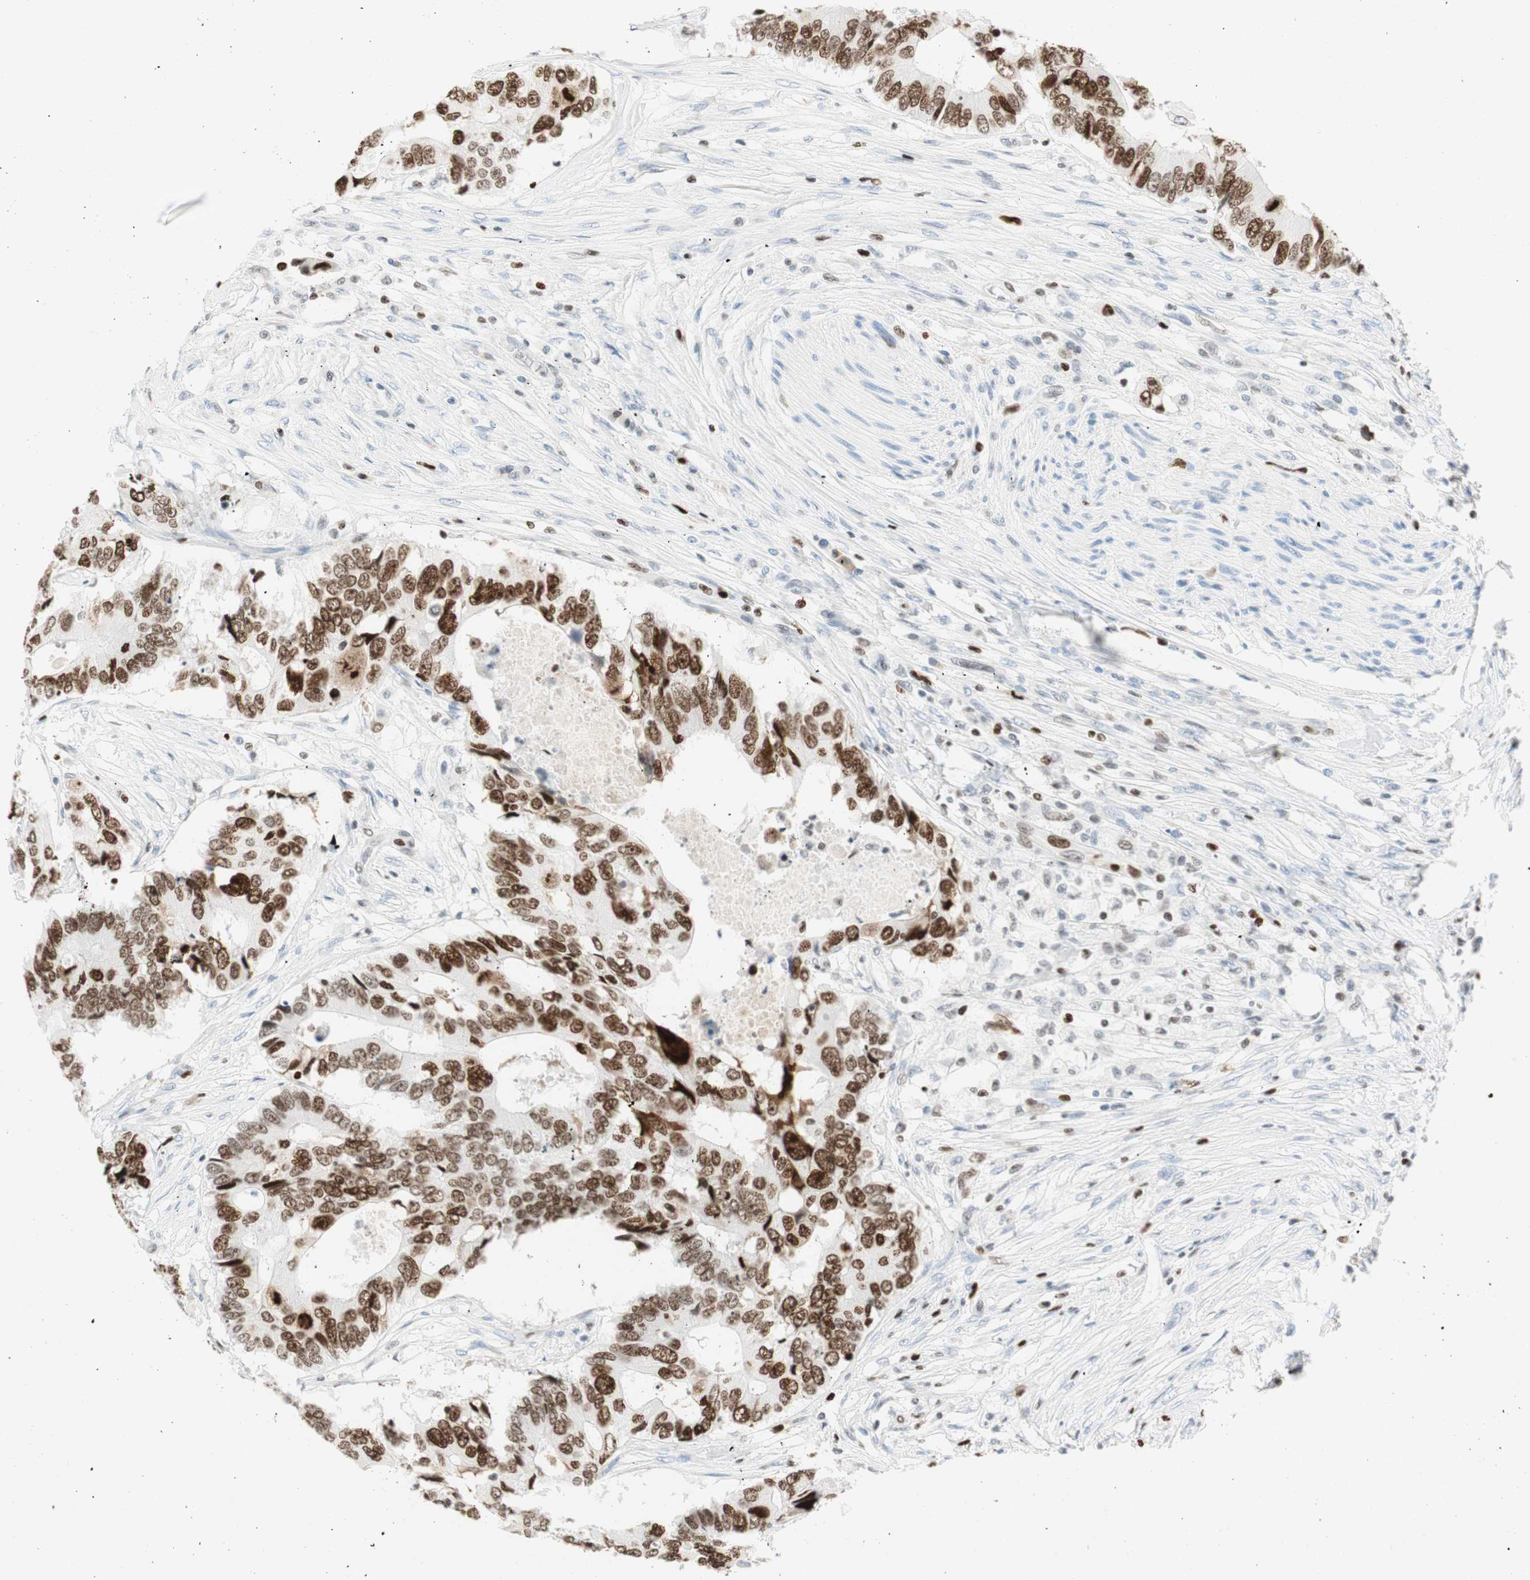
{"staining": {"intensity": "moderate", "quantity": ">75%", "location": "nuclear"}, "tissue": "colorectal cancer", "cell_type": "Tumor cells", "image_type": "cancer", "snomed": [{"axis": "morphology", "description": "Adenocarcinoma, NOS"}, {"axis": "topography", "description": "Colon"}], "caption": "There is medium levels of moderate nuclear staining in tumor cells of colorectal cancer (adenocarcinoma), as demonstrated by immunohistochemical staining (brown color).", "gene": "EZH2", "patient": {"sex": "male", "age": 71}}